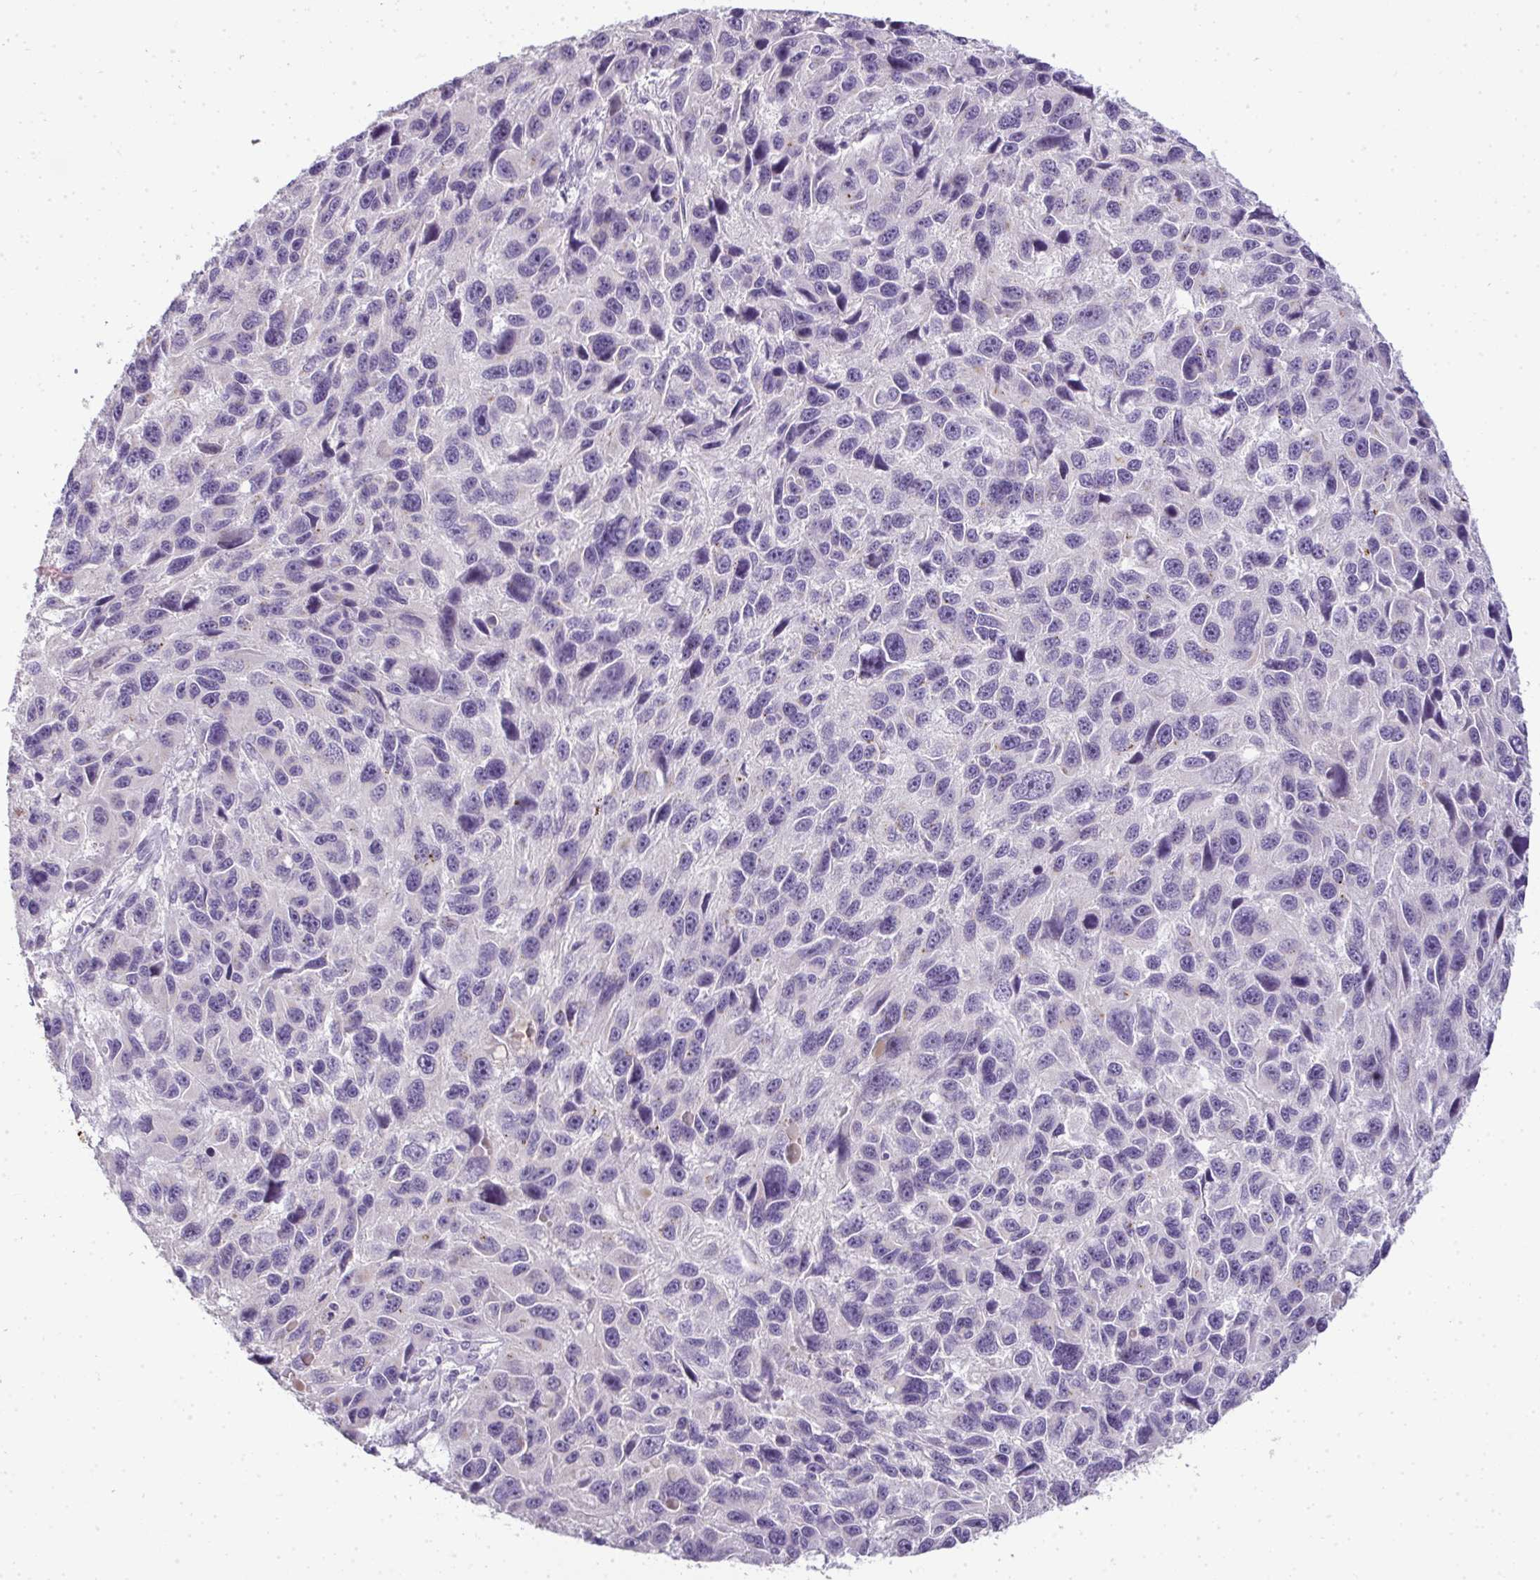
{"staining": {"intensity": "negative", "quantity": "none", "location": "none"}, "tissue": "melanoma", "cell_type": "Tumor cells", "image_type": "cancer", "snomed": [{"axis": "morphology", "description": "Malignant melanoma, NOS"}, {"axis": "topography", "description": "Skin"}], "caption": "Tumor cells are negative for protein expression in human malignant melanoma.", "gene": "CMPK1", "patient": {"sex": "male", "age": 53}}